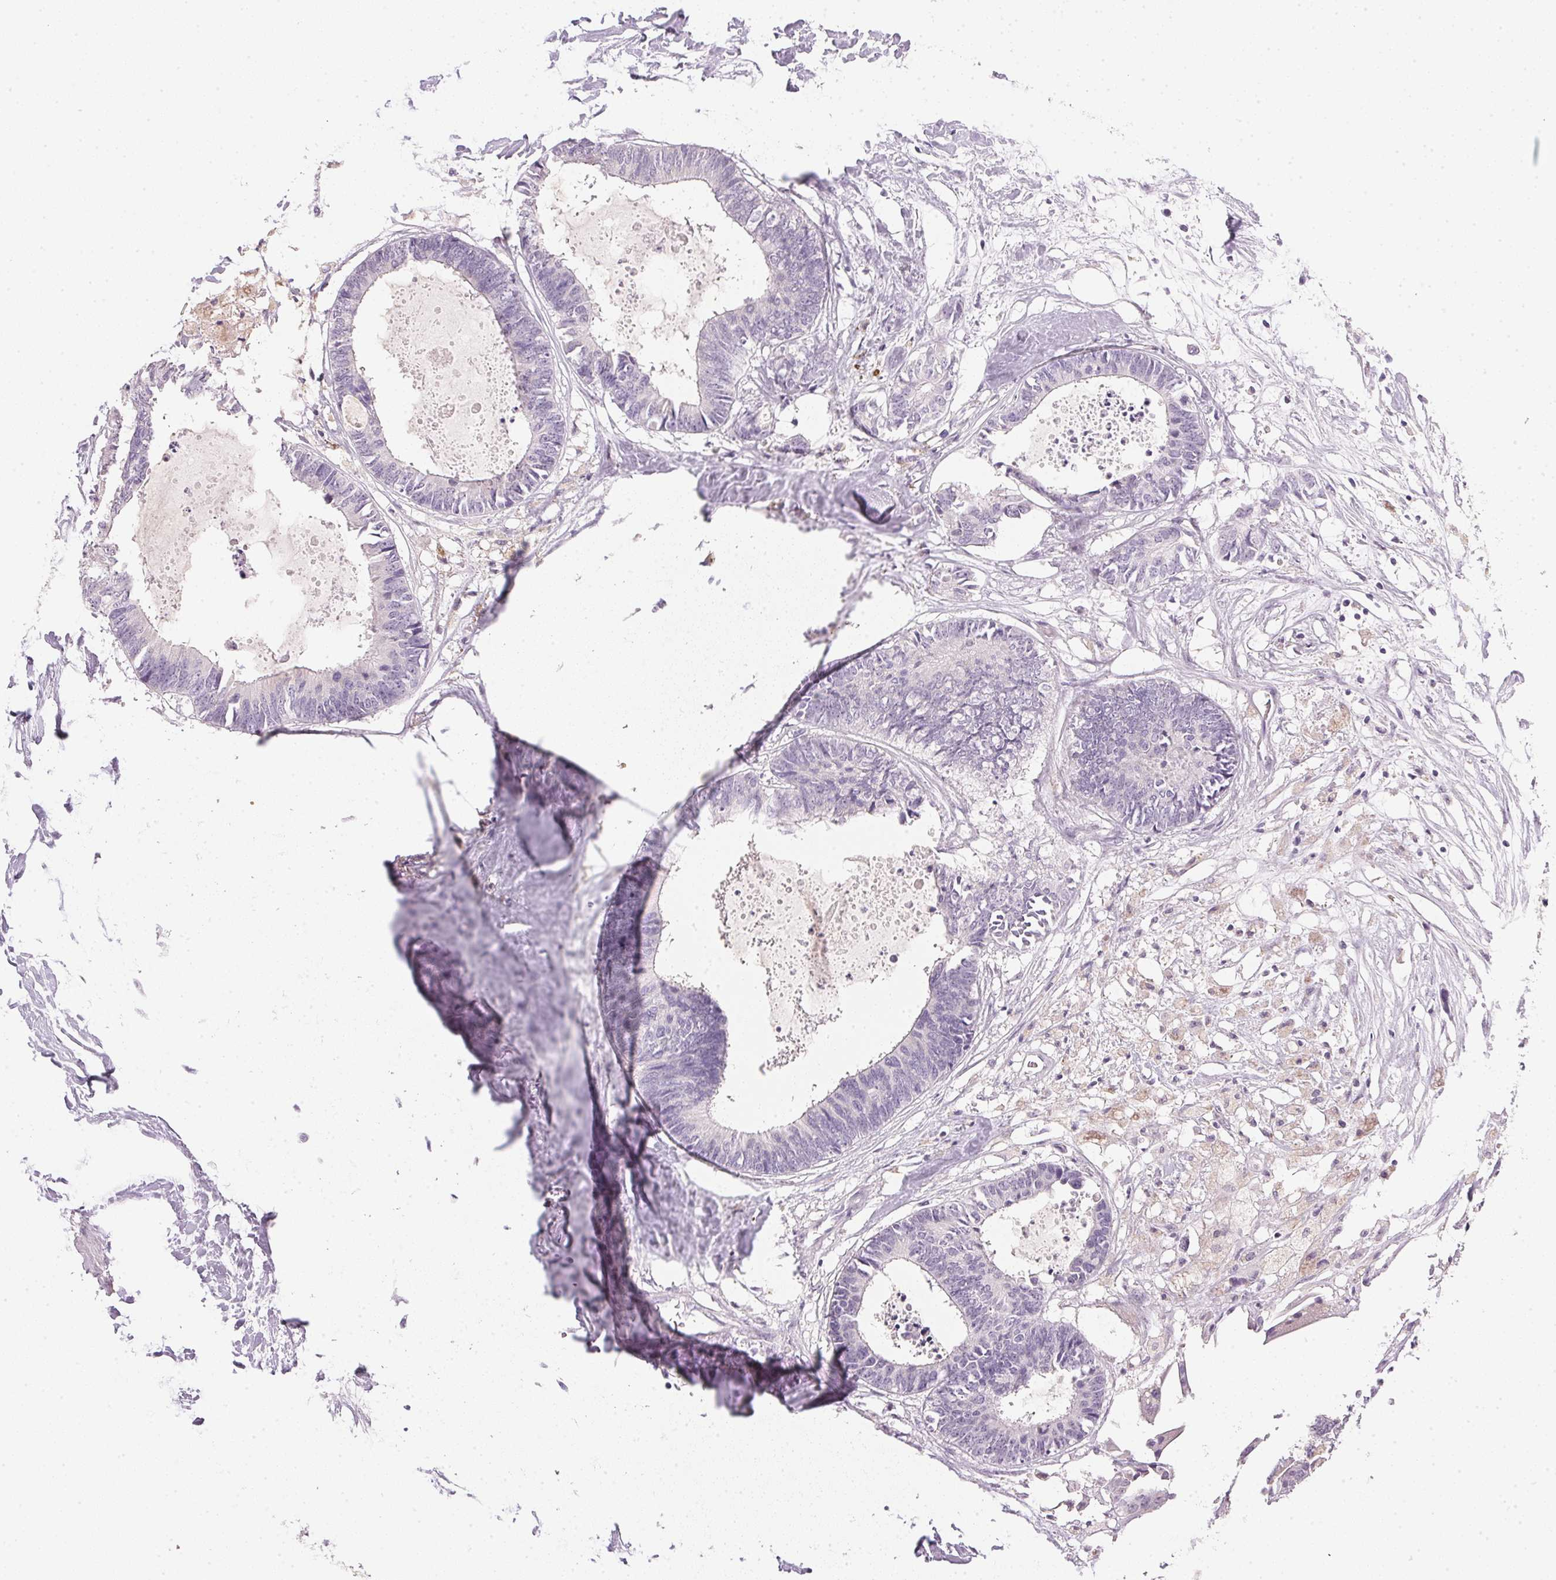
{"staining": {"intensity": "negative", "quantity": "none", "location": "none"}, "tissue": "colorectal cancer", "cell_type": "Tumor cells", "image_type": "cancer", "snomed": [{"axis": "morphology", "description": "Adenocarcinoma, NOS"}, {"axis": "topography", "description": "Colon"}, {"axis": "topography", "description": "Rectum"}], "caption": "This is a photomicrograph of immunohistochemistry staining of colorectal adenocarcinoma, which shows no positivity in tumor cells.", "gene": "IGFBP1", "patient": {"sex": "male", "age": 57}}